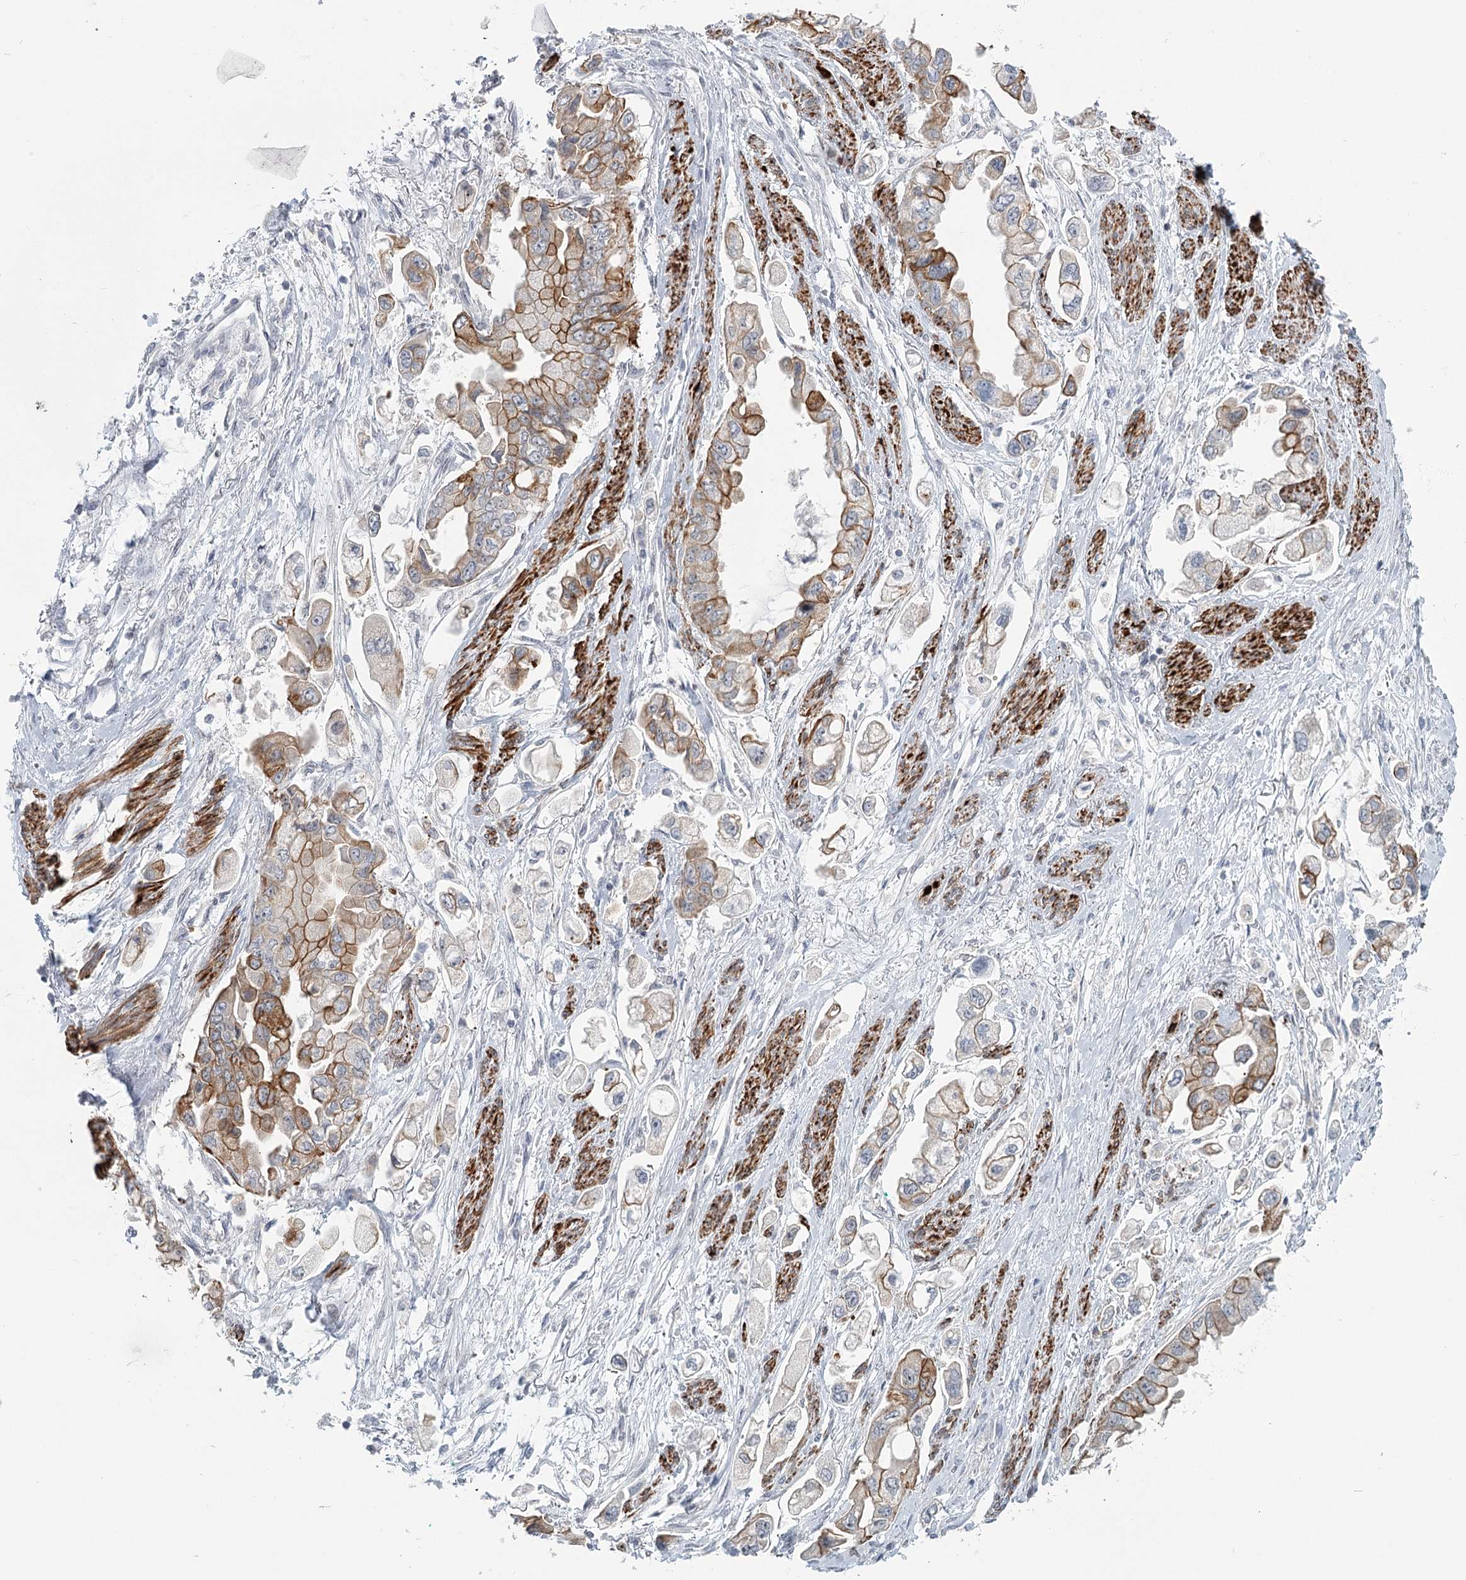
{"staining": {"intensity": "moderate", "quantity": "25%-75%", "location": "cytoplasmic/membranous"}, "tissue": "stomach cancer", "cell_type": "Tumor cells", "image_type": "cancer", "snomed": [{"axis": "morphology", "description": "Adenocarcinoma, NOS"}, {"axis": "topography", "description": "Stomach"}], "caption": "Moderate cytoplasmic/membranous protein staining is present in about 25%-75% of tumor cells in adenocarcinoma (stomach). (IHC, brightfield microscopy, high magnification).", "gene": "TMEM70", "patient": {"sex": "male", "age": 62}}